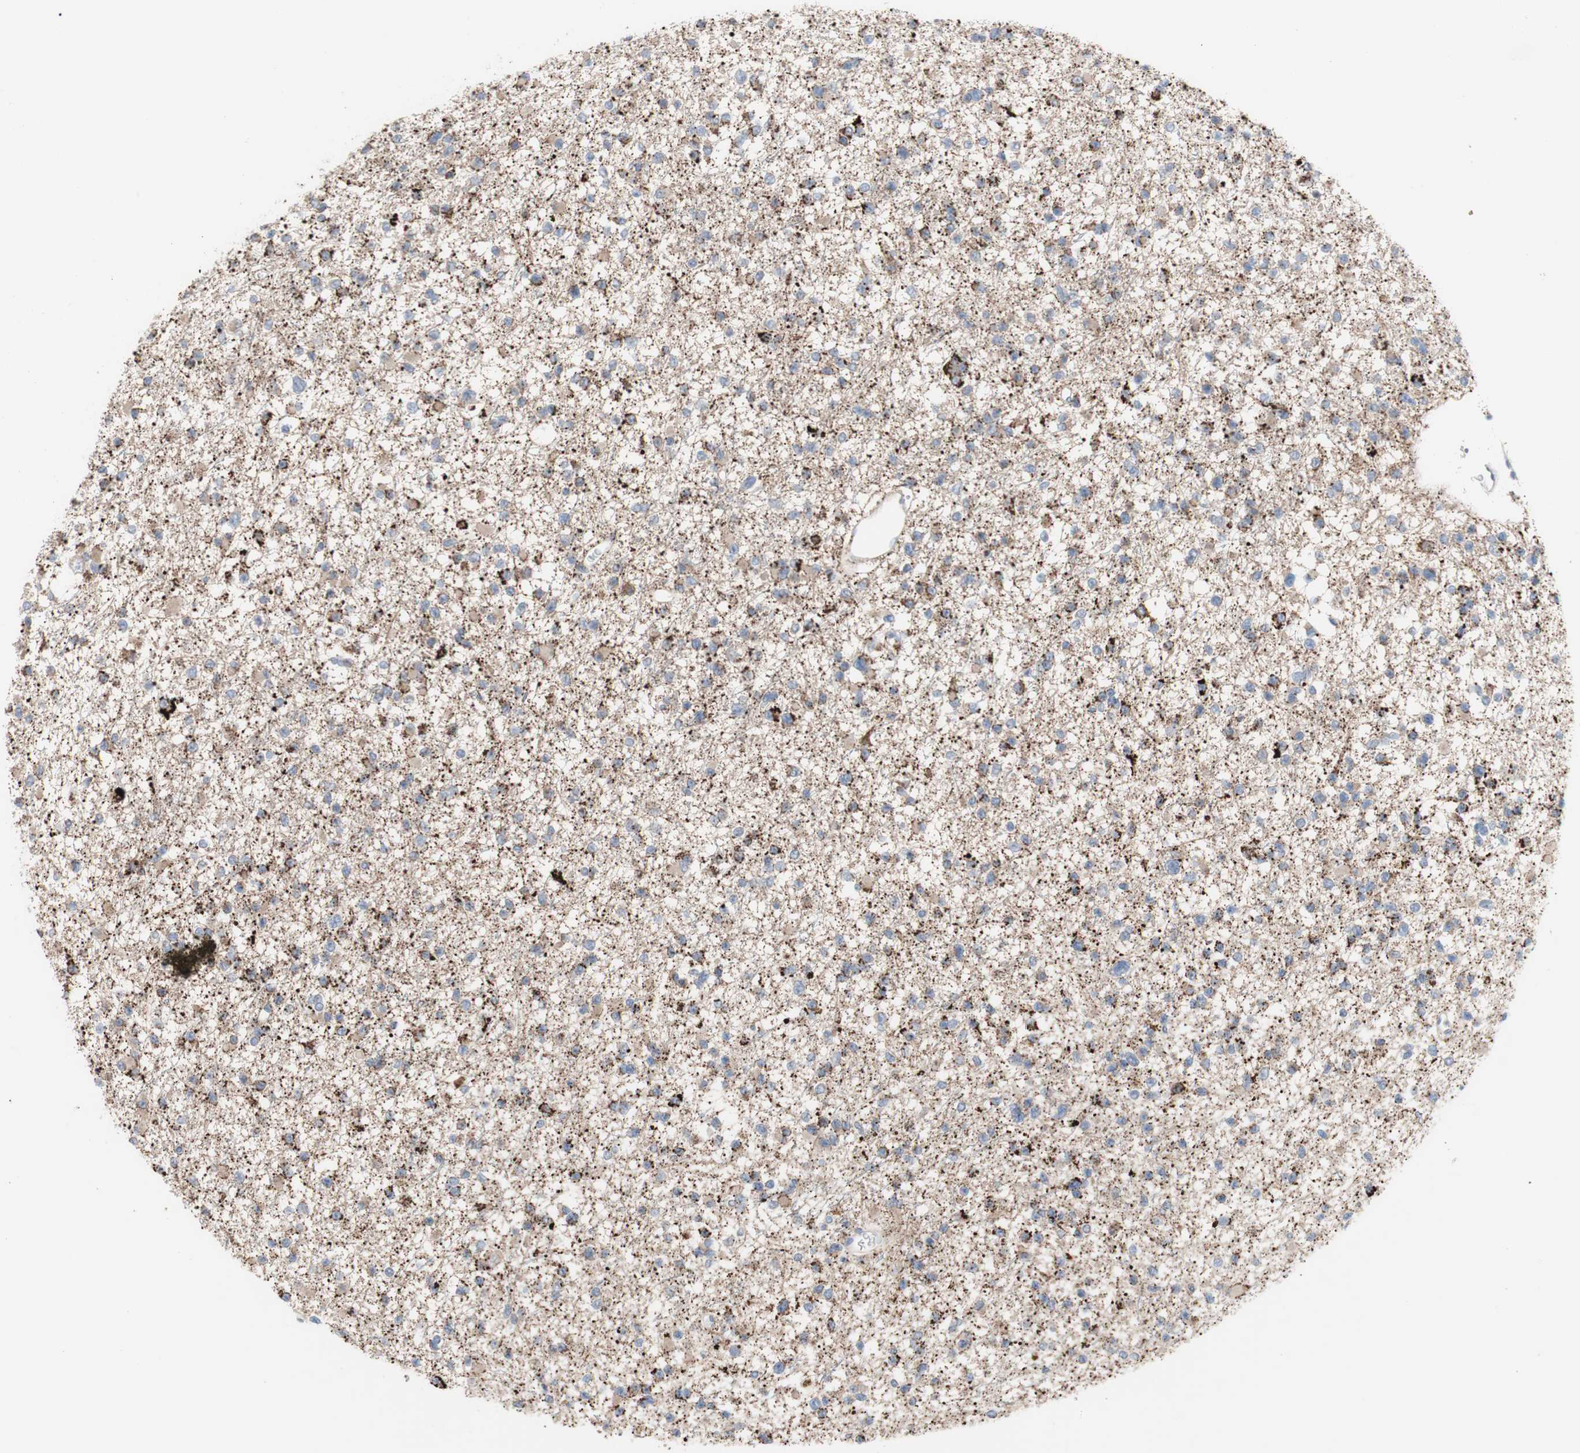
{"staining": {"intensity": "weak", "quantity": "25%-75%", "location": "cytoplasmic/membranous"}, "tissue": "glioma", "cell_type": "Tumor cells", "image_type": "cancer", "snomed": [{"axis": "morphology", "description": "Glioma, malignant, Low grade"}, {"axis": "topography", "description": "Brain"}], "caption": "Immunohistochemical staining of glioma displays weak cytoplasmic/membranous protein positivity in about 25%-75% of tumor cells. (Stains: DAB in brown, nuclei in blue, Microscopy: brightfield microscopy at high magnification).", "gene": "TTC14", "patient": {"sex": "female", "age": 22}}